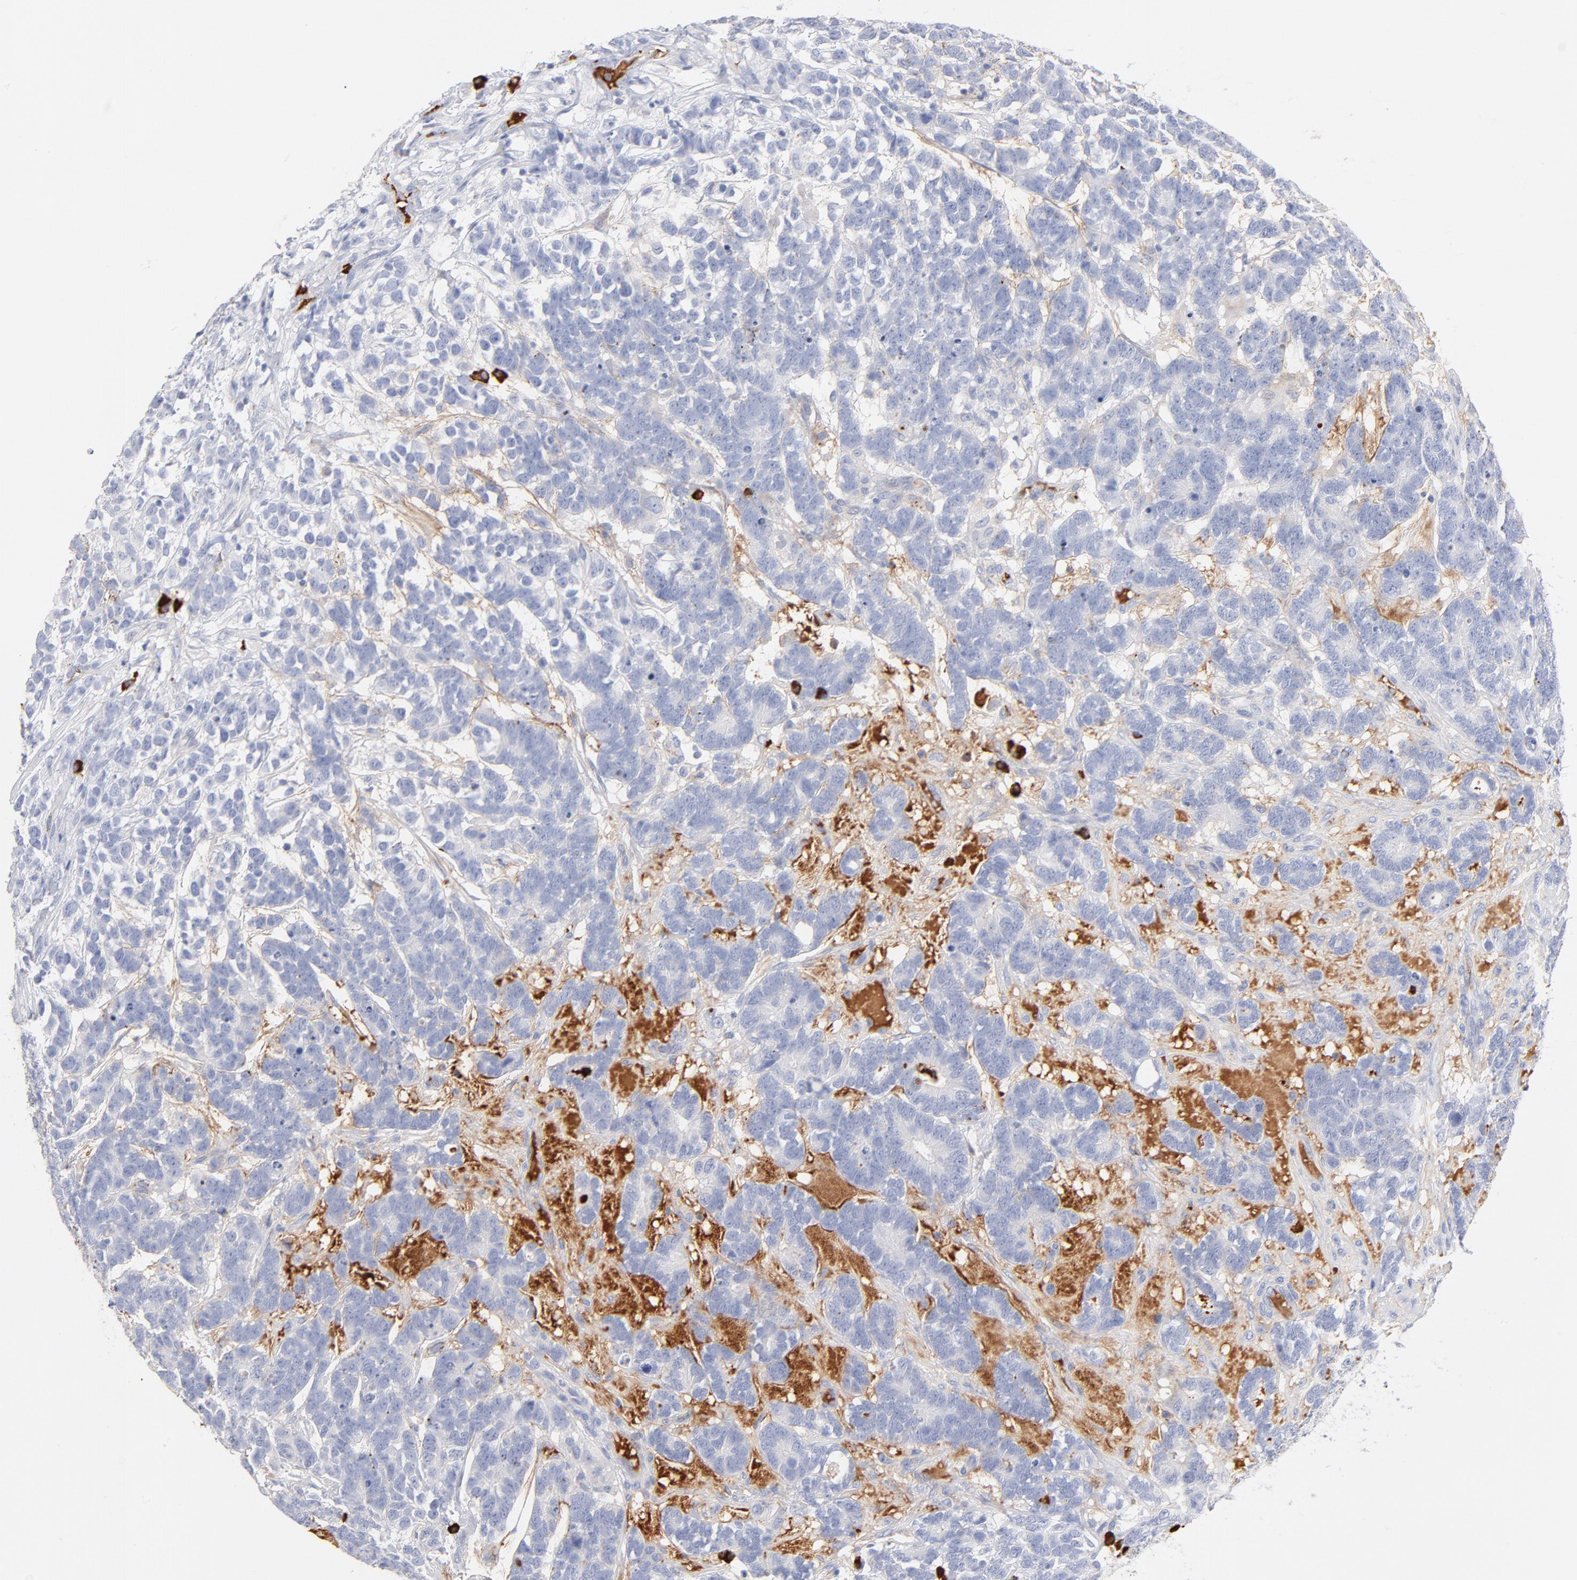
{"staining": {"intensity": "negative", "quantity": "none", "location": "none"}, "tissue": "testis cancer", "cell_type": "Tumor cells", "image_type": "cancer", "snomed": [{"axis": "morphology", "description": "Carcinoma, Embryonal, NOS"}, {"axis": "topography", "description": "Testis"}], "caption": "A high-resolution histopathology image shows immunohistochemistry staining of testis cancer, which reveals no significant staining in tumor cells. (DAB (3,3'-diaminobenzidine) immunohistochemistry, high magnification).", "gene": "PLAT", "patient": {"sex": "male", "age": 26}}